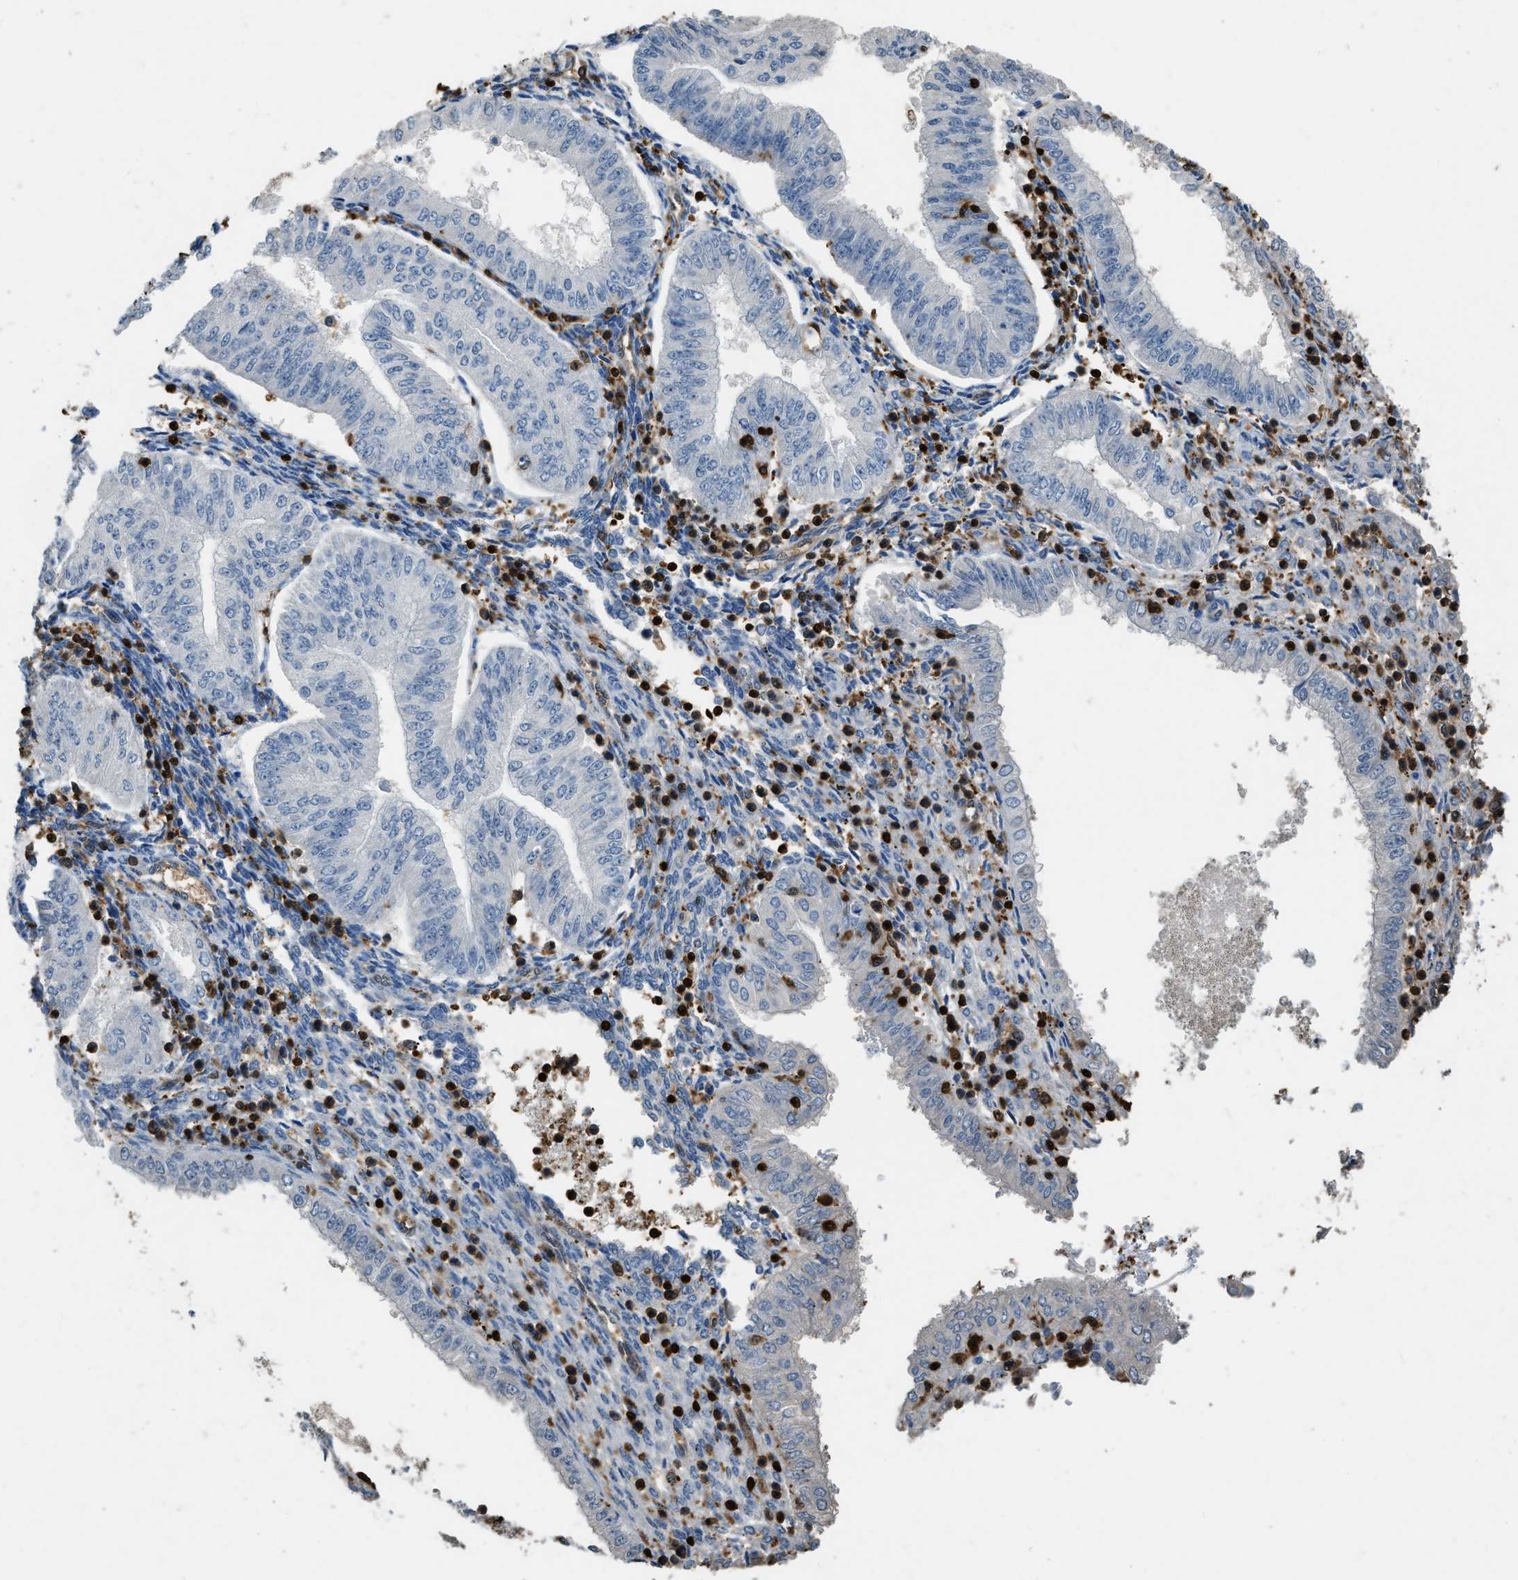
{"staining": {"intensity": "negative", "quantity": "none", "location": "none"}, "tissue": "endometrial cancer", "cell_type": "Tumor cells", "image_type": "cancer", "snomed": [{"axis": "morphology", "description": "Normal tissue, NOS"}, {"axis": "morphology", "description": "Adenocarcinoma, NOS"}, {"axis": "topography", "description": "Endometrium"}], "caption": "IHC of adenocarcinoma (endometrial) shows no positivity in tumor cells.", "gene": "ARHGDIB", "patient": {"sex": "female", "age": 53}}